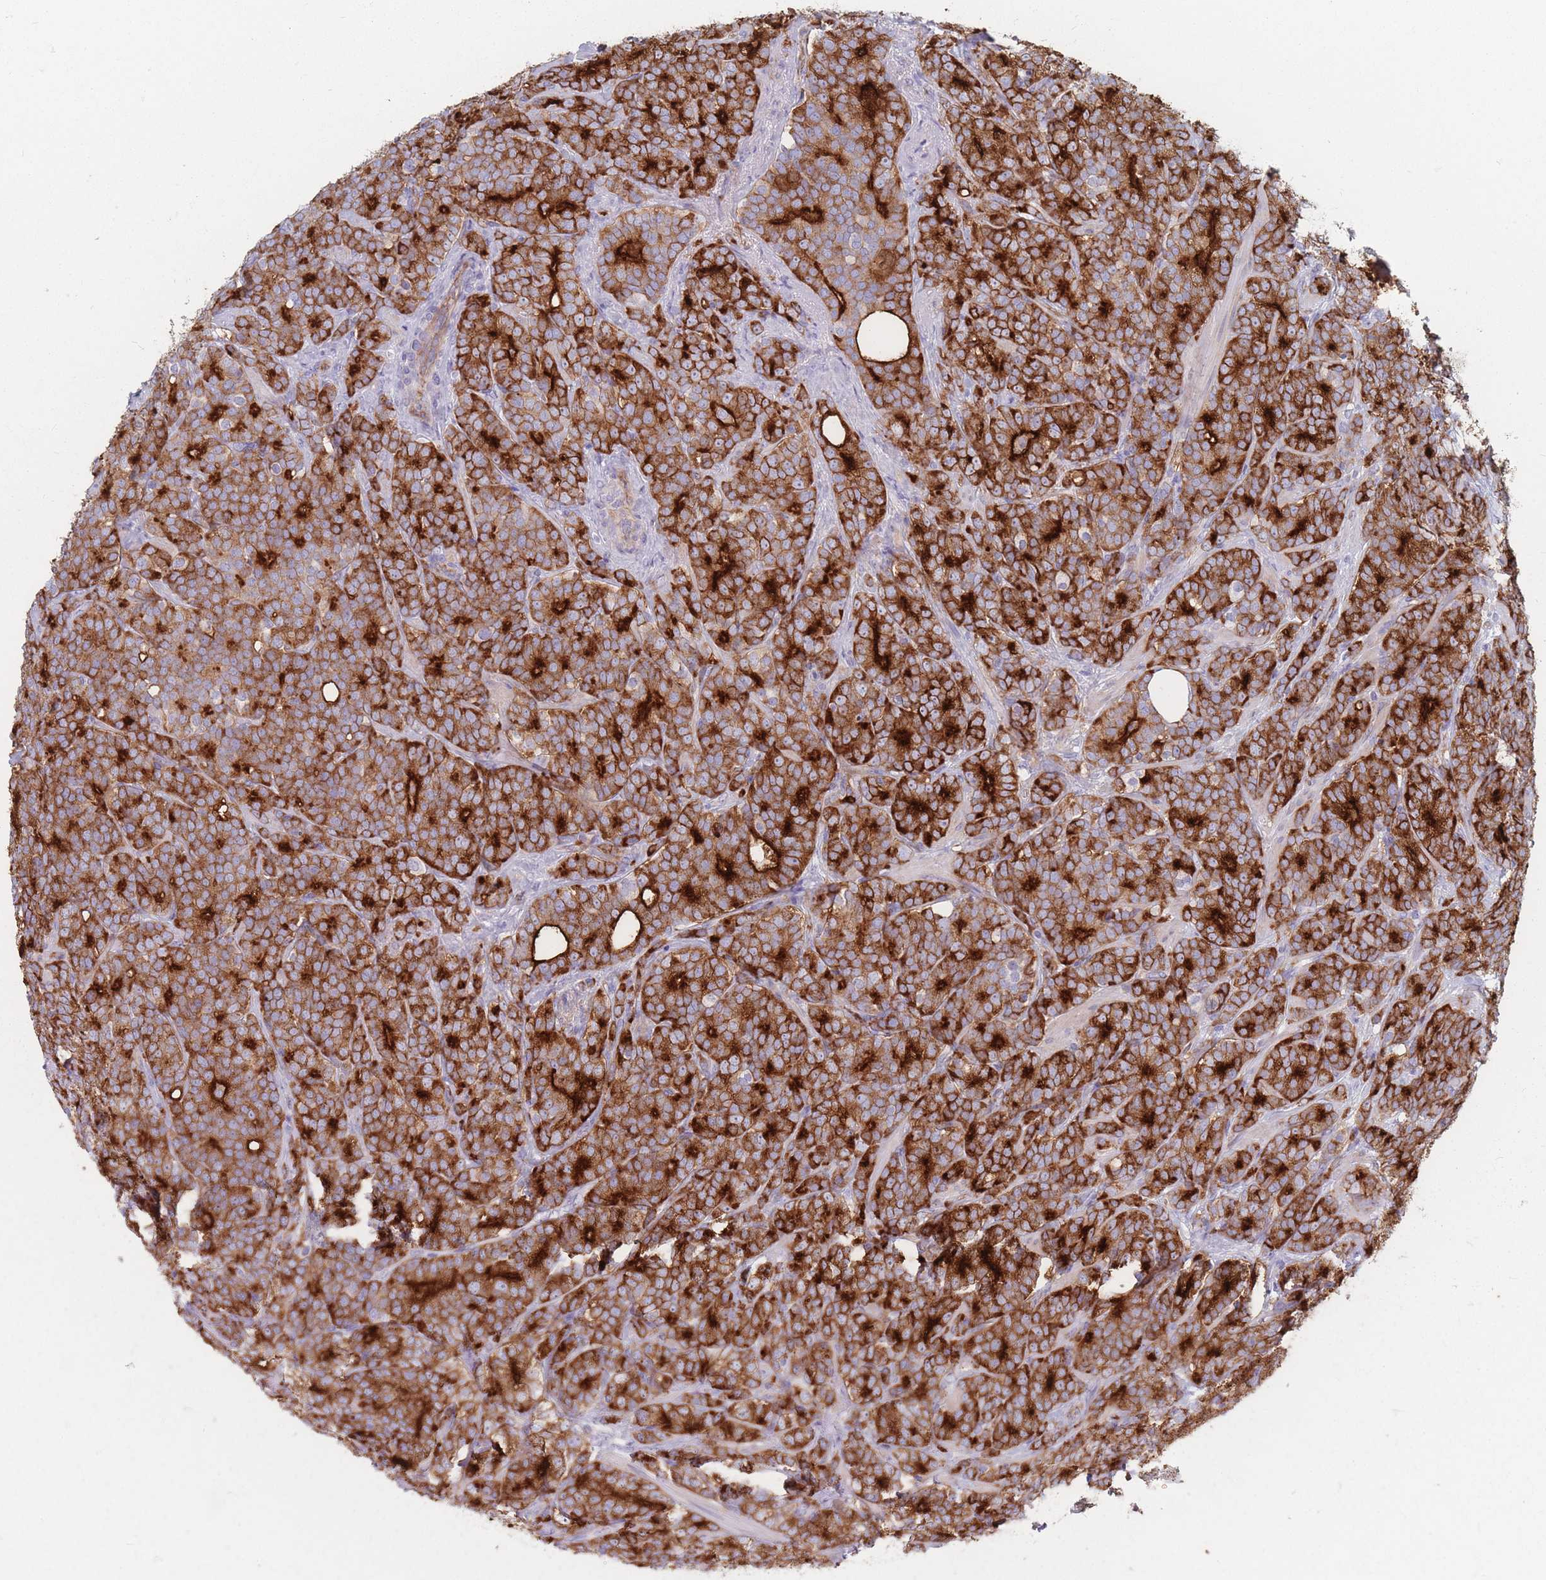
{"staining": {"intensity": "strong", "quantity": ">75%", "location": "cytoplasmic/membranous"}, "tissue": "prostate cancer", "cell_type": "Tumor cells", "image_type": "cancer", "snomed": [{"axis": "morphology", "description": "Adenocarcinoma, High grade"}, {"axis": "topography", "description": "Prostate"}], "caption": "Prostate cancer tissue reveals strong cytoplasmic/membranous expression in approximately >75% of tumor cells, visualized by immunohistochemistry.", "gene": "PLPP1", "patient": {"sex": "male", "age": 64}}